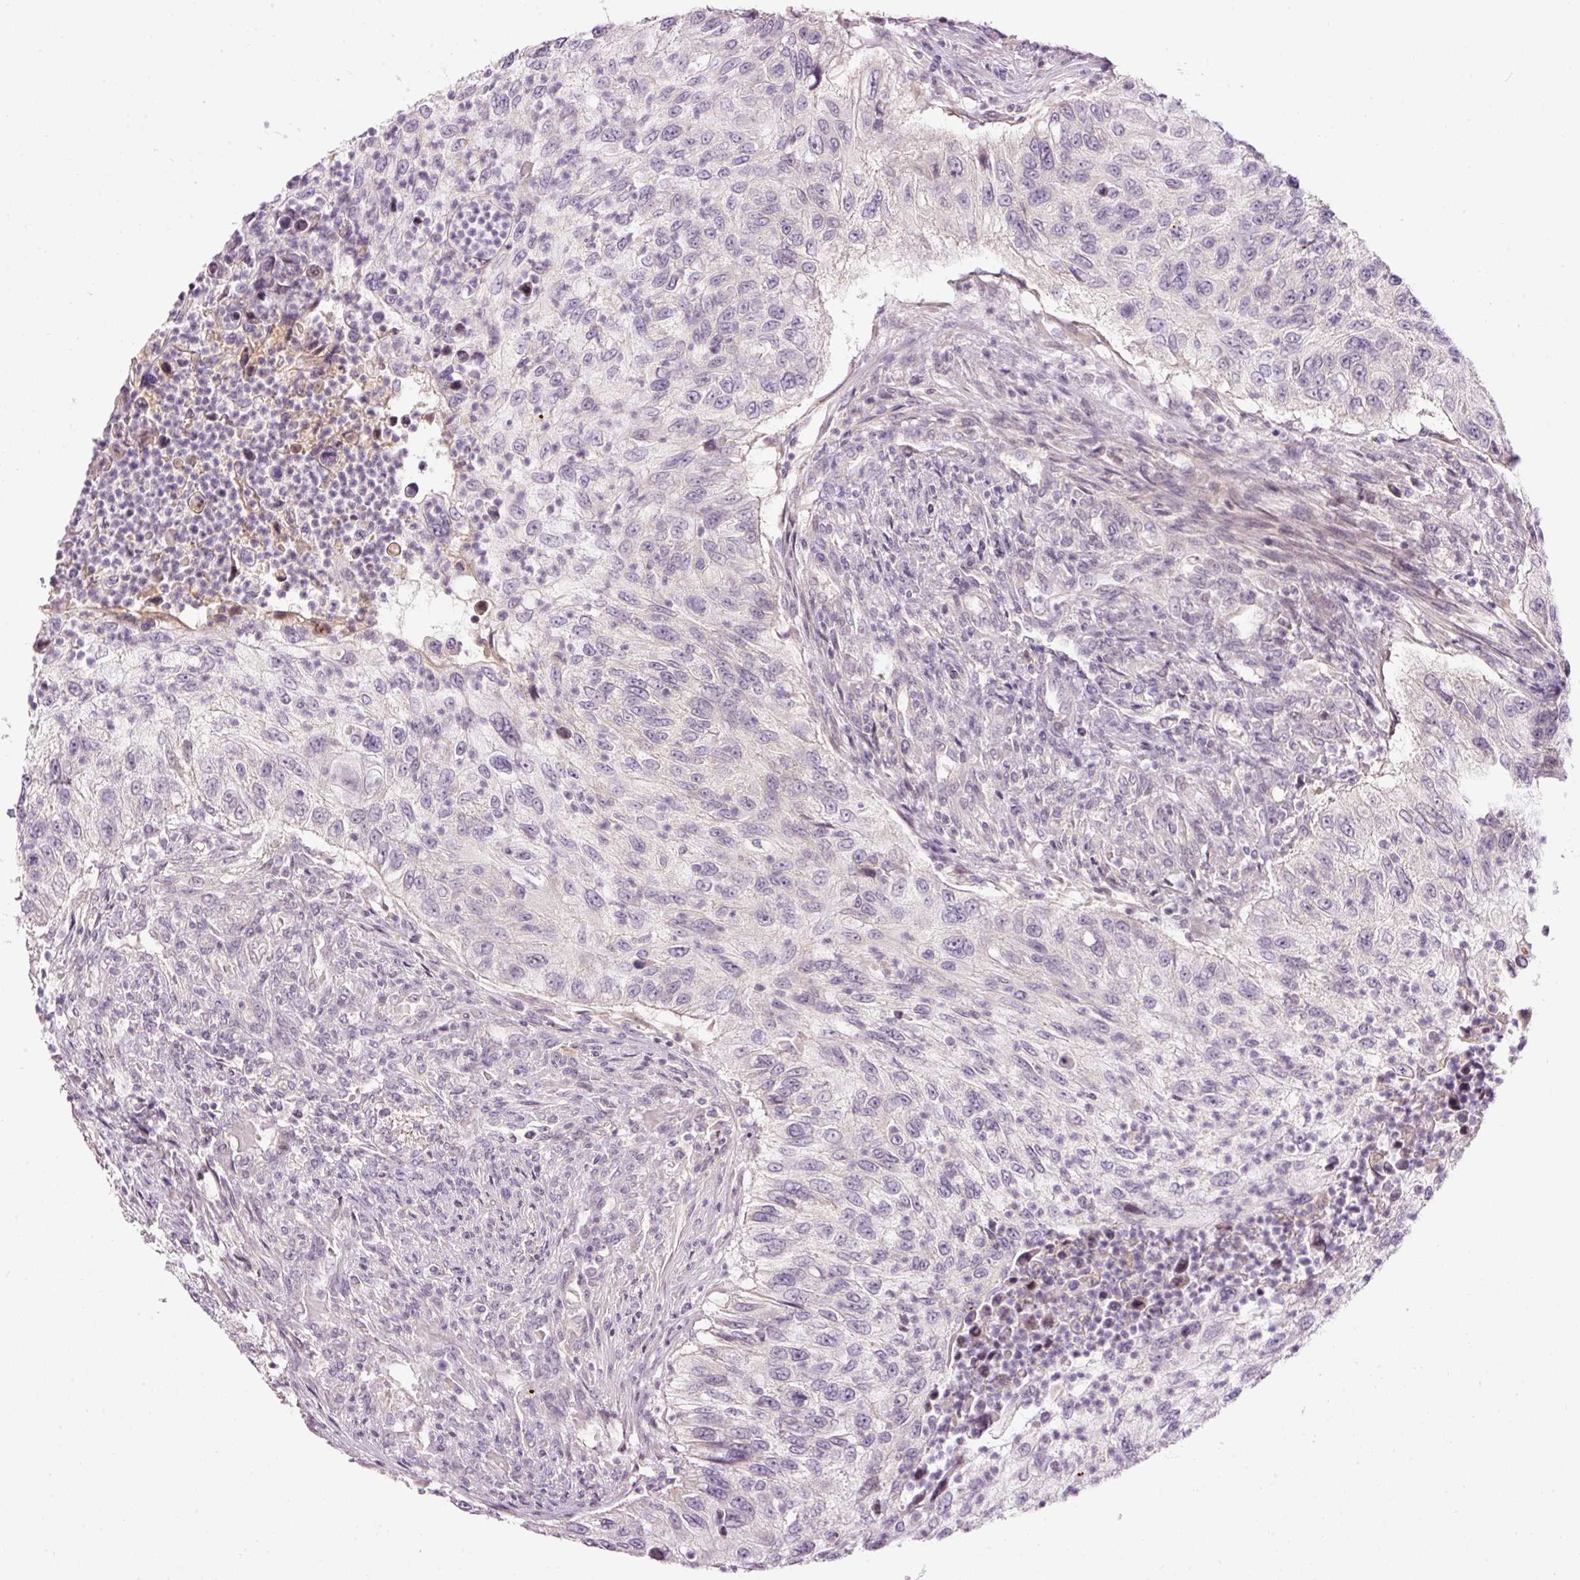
{"staining": {"intensity": "negative", "quantity": "none", "location": "none"}, "tissue": "urothelial cancer", "cell_type": "Tumor cells", "image_type": "cancer", "snomed": [{"axis": "morphology", "description": "Urothelial carcinoma, High grade"}, {"axis": "topography", "description": "Urinary bladder"}], "caption": "The immunohistochemistry (IHC) photomicrograph has no significant expression in tumor cells of urothelial carcinoma (high-grade) tissue.", "gene": "ABHD11", "patient": {"sex": "female", "age": 60}}